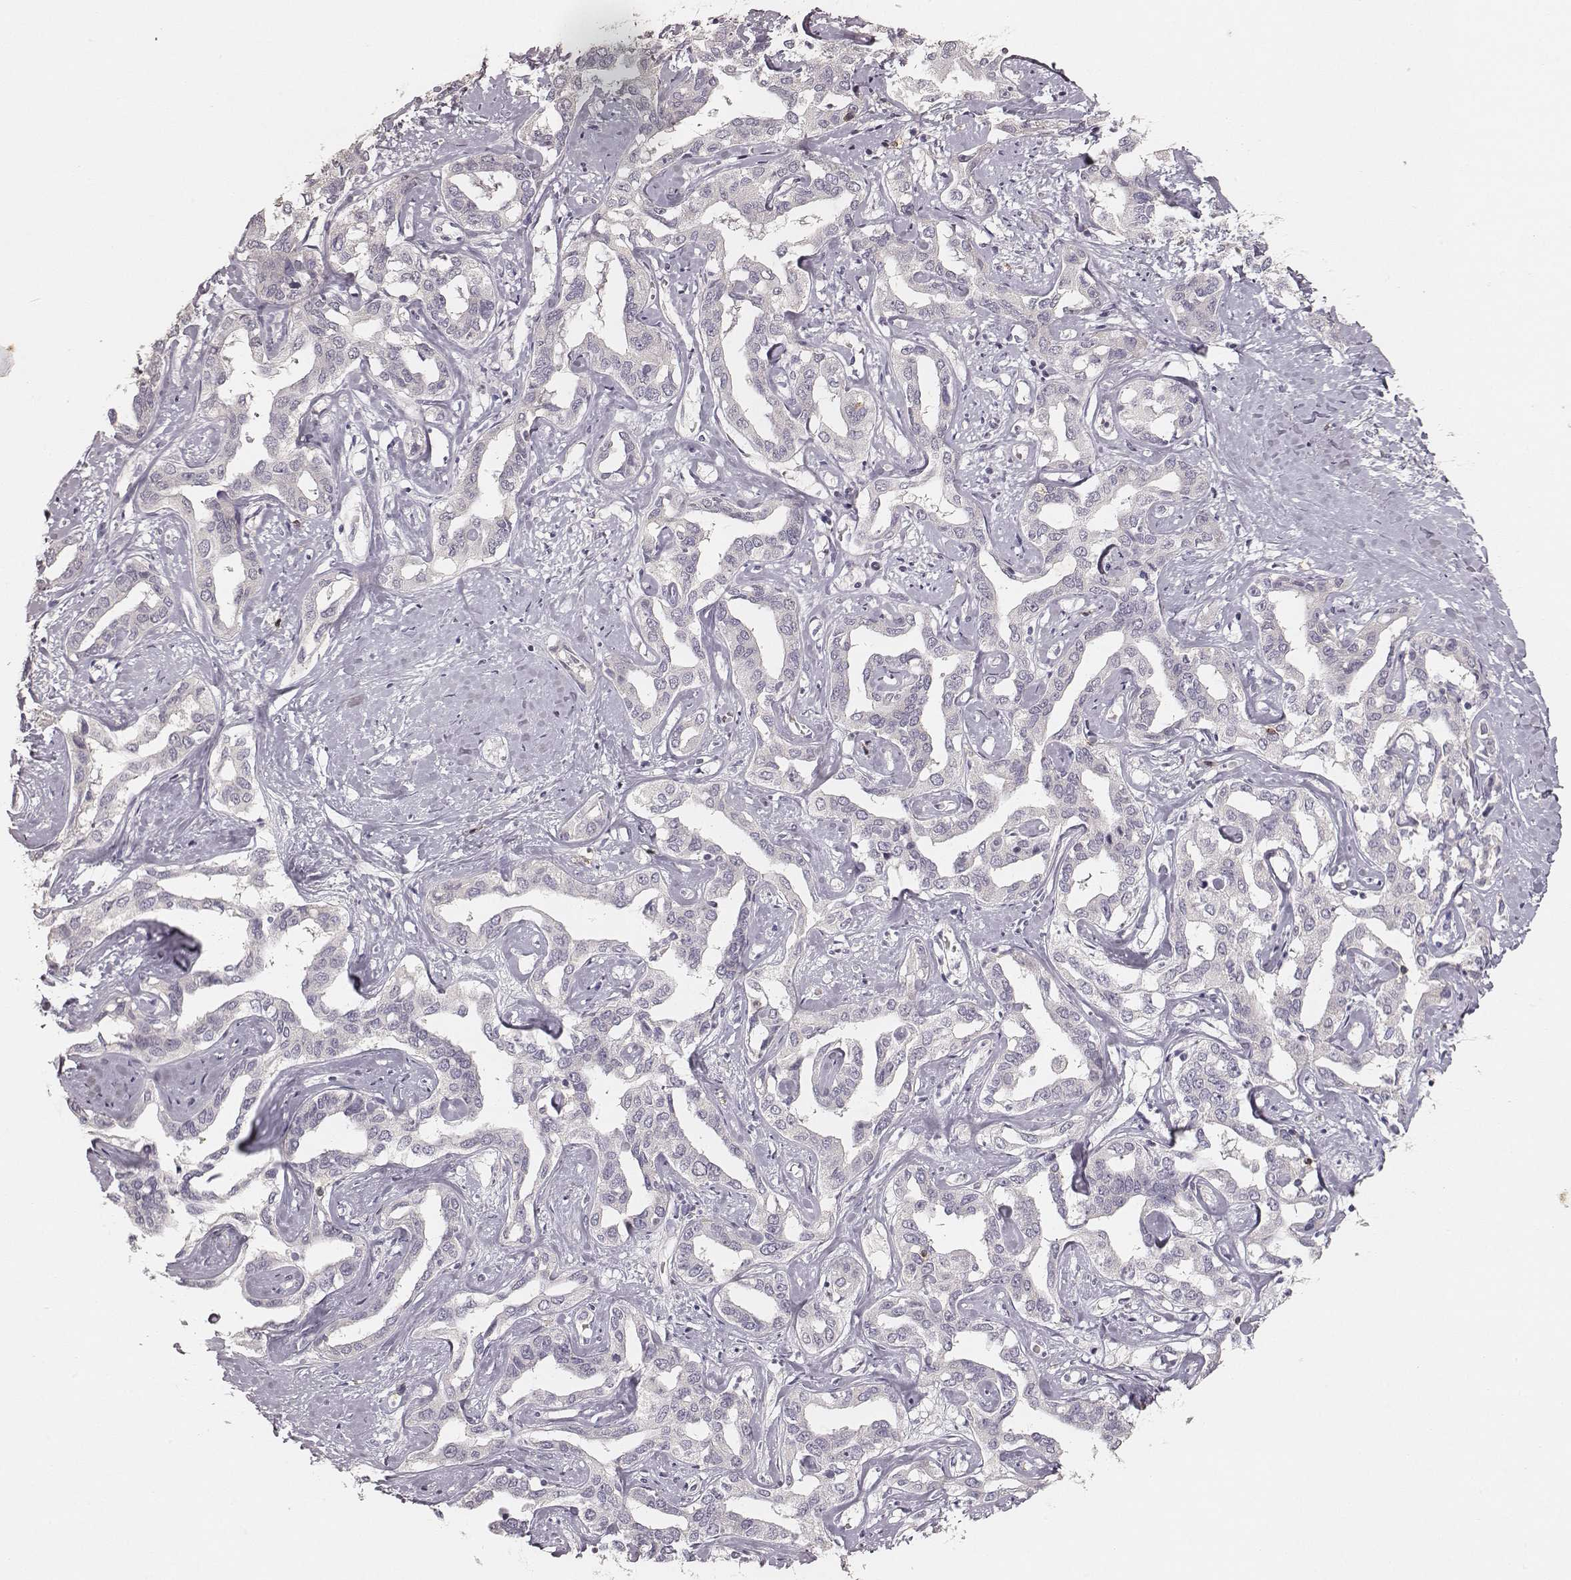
{"staining": {"intensity": "negative", "quantity": "none", "location": "none"}, "tissue": "liver cancer", "cell_type": "Tumor cells", "image_type": "cancer", "snomed": [{"axis": "morphology", "description": "Cholangiocarcinoma"}, {"axis": "topography", "description": "Liver"}], "caption": "This is an IHC photomicrograph of human liver cholangiocarcinoma. There is no staining in tumor cells.", "gene": "CD8A", "patient": {"sex": "male", "age": 59}}